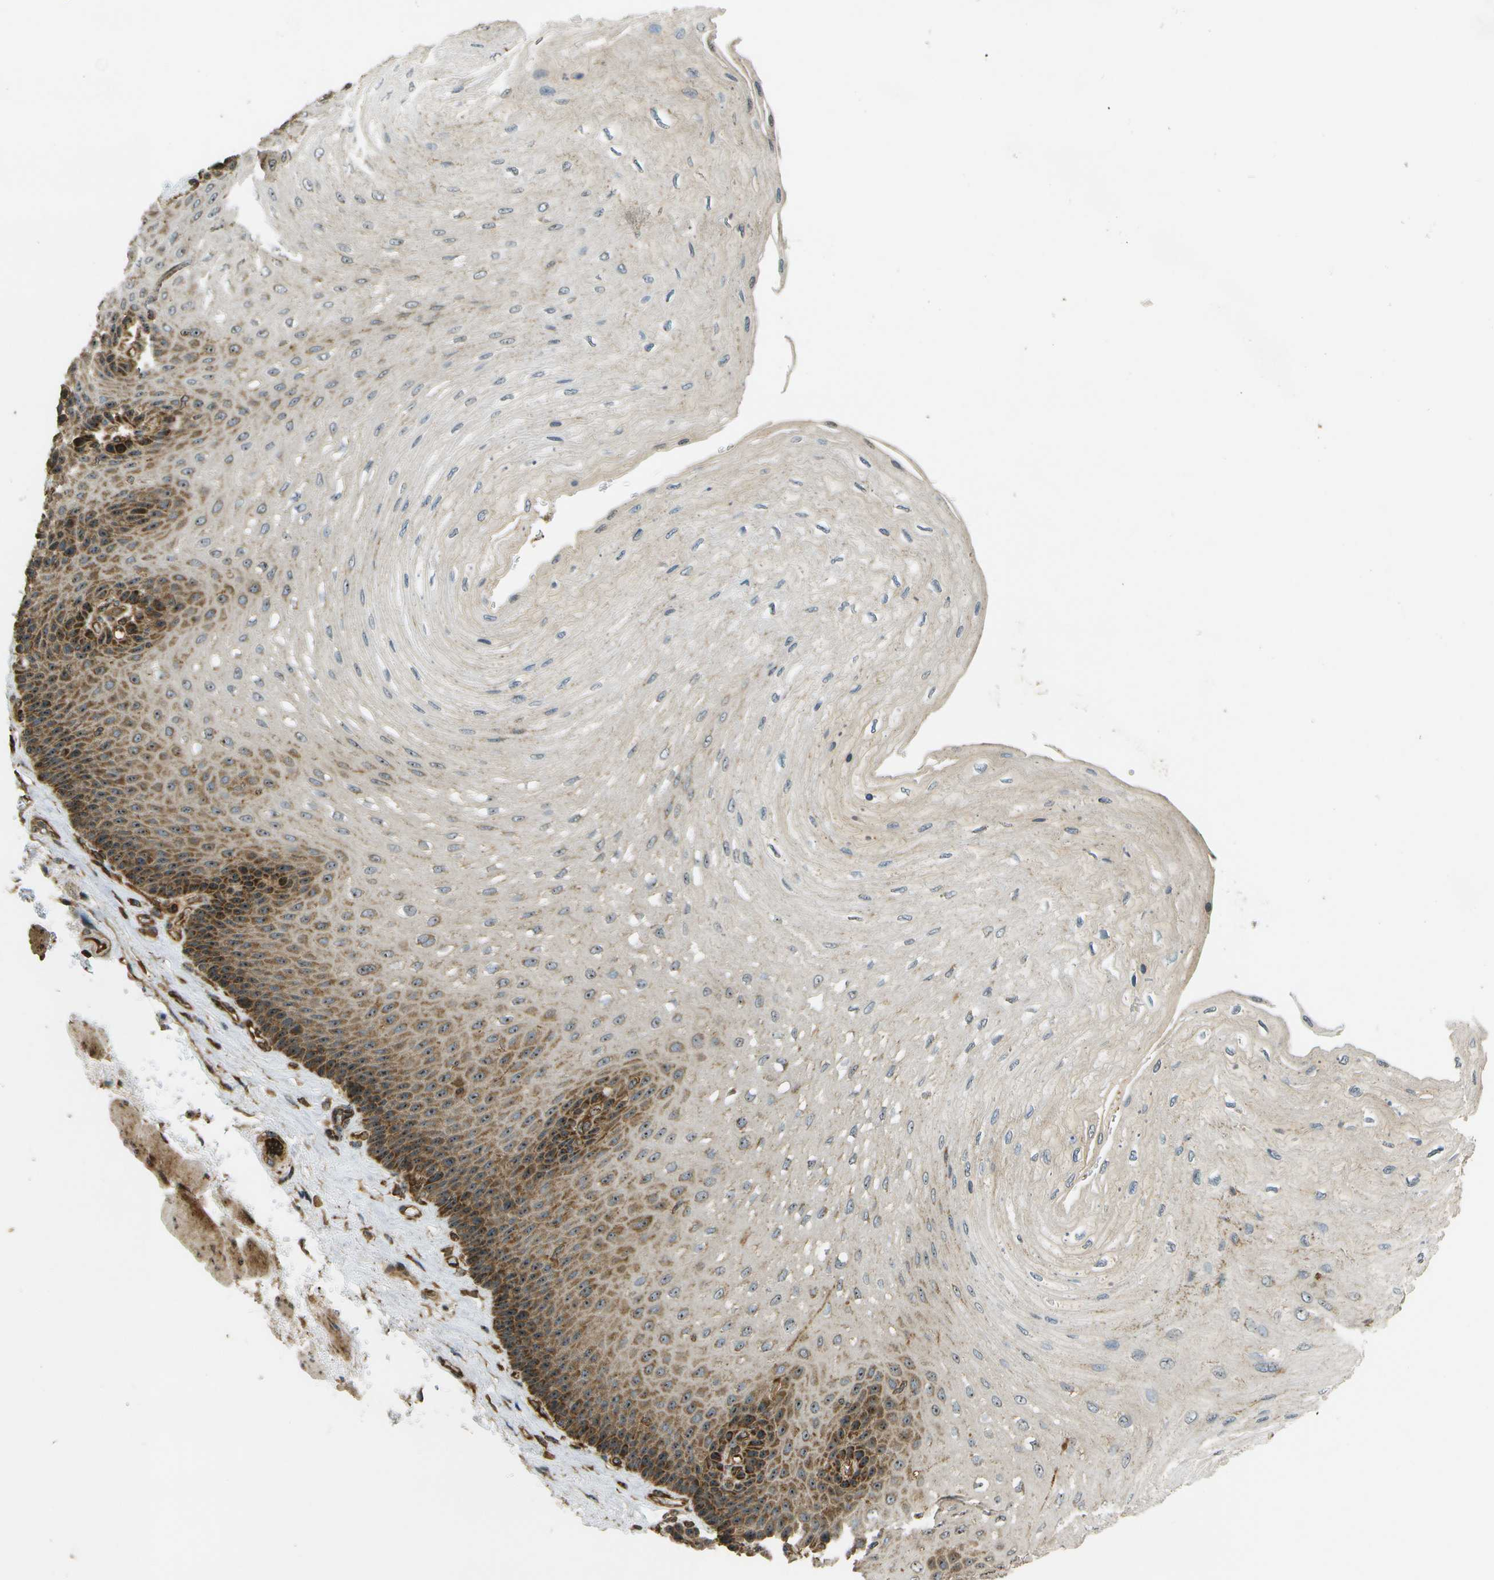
{"staining": {"intensity": "moderate", "quantity": ">75%", "location": "cytoplasmic/membranous,nuclear"}, "tissue": "esophagus", "cell_type": "Squamous epithelial cells", "image_type": "normal", "snomed": [{"axis": "morphology", "description": "Normal tissue, NOS"}, {"axis": "topography", "description": "Esophagus"}], "caption": "A high-resolution micrograph shows immunohistochemistry staining of unremarkable esophagus, which displays moderate cytoplasmic/membranous,nuclear positivity in approximately >75% of squamous epithelial cells.", "gene": "LRP12", "patient": {"sex": "female", "age": 72}}